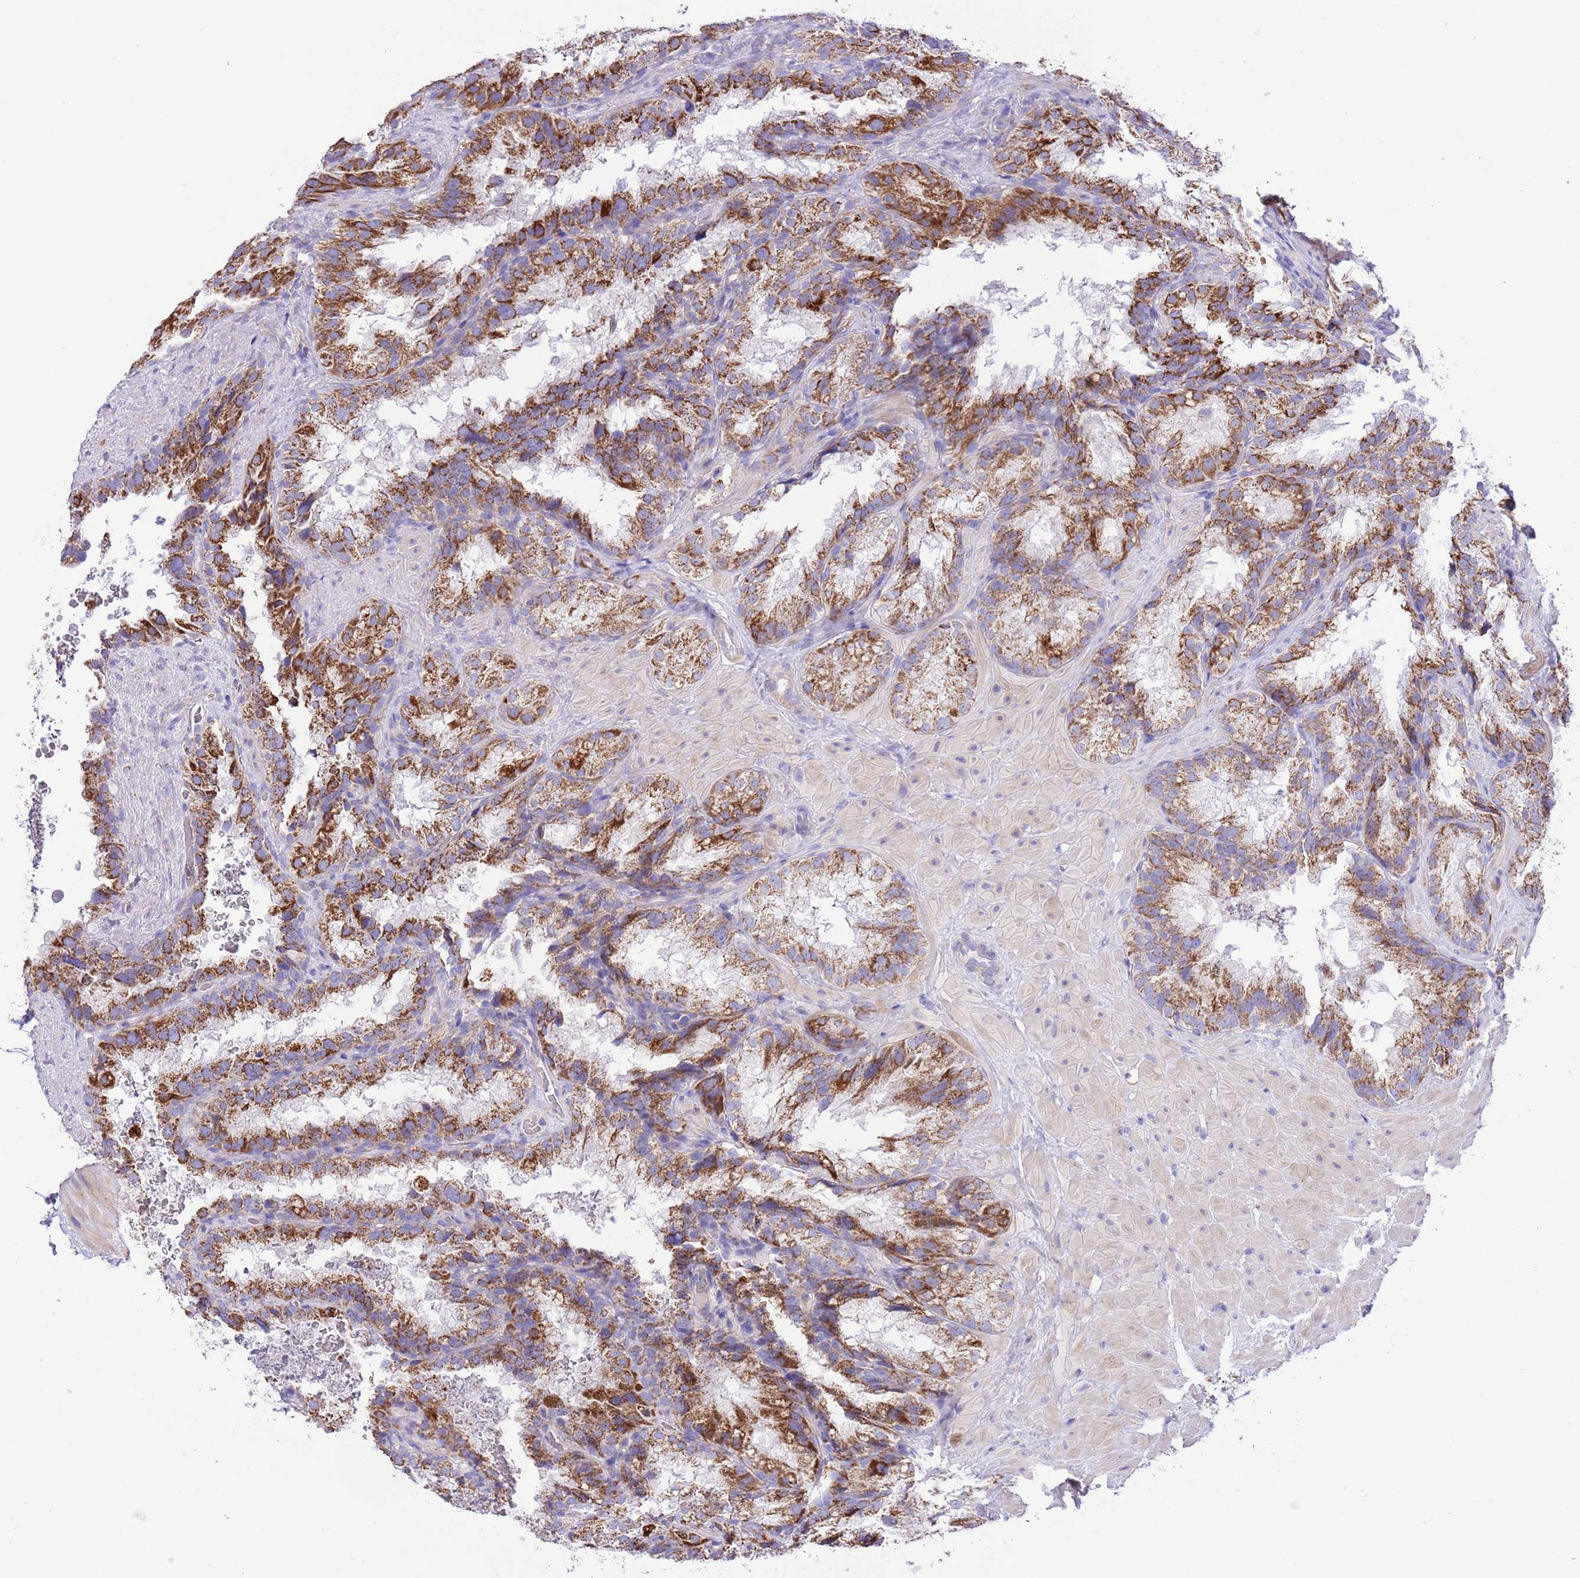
{"staining": {"intensity": "strong", "quantity": ">75%", "location": "cytoplasmic/membranous"}, "tissue": "seminal vesicle", "cell_type": "Glandular cells", "image_type": "normal", "snomed": [{"axis": "morphology", "description": "Normal tissue, NOS"}, {"axis": "topography", "description": "Seminal veicle"}], "caption": "Seminal vesicle stained with immunohistochemistry (IHC) displays strong cytoplasmic/membranous positivity in about >75% of glandular cells.", "gene": "SS18L2", "patient": {"sex": "male", "age": 58}}